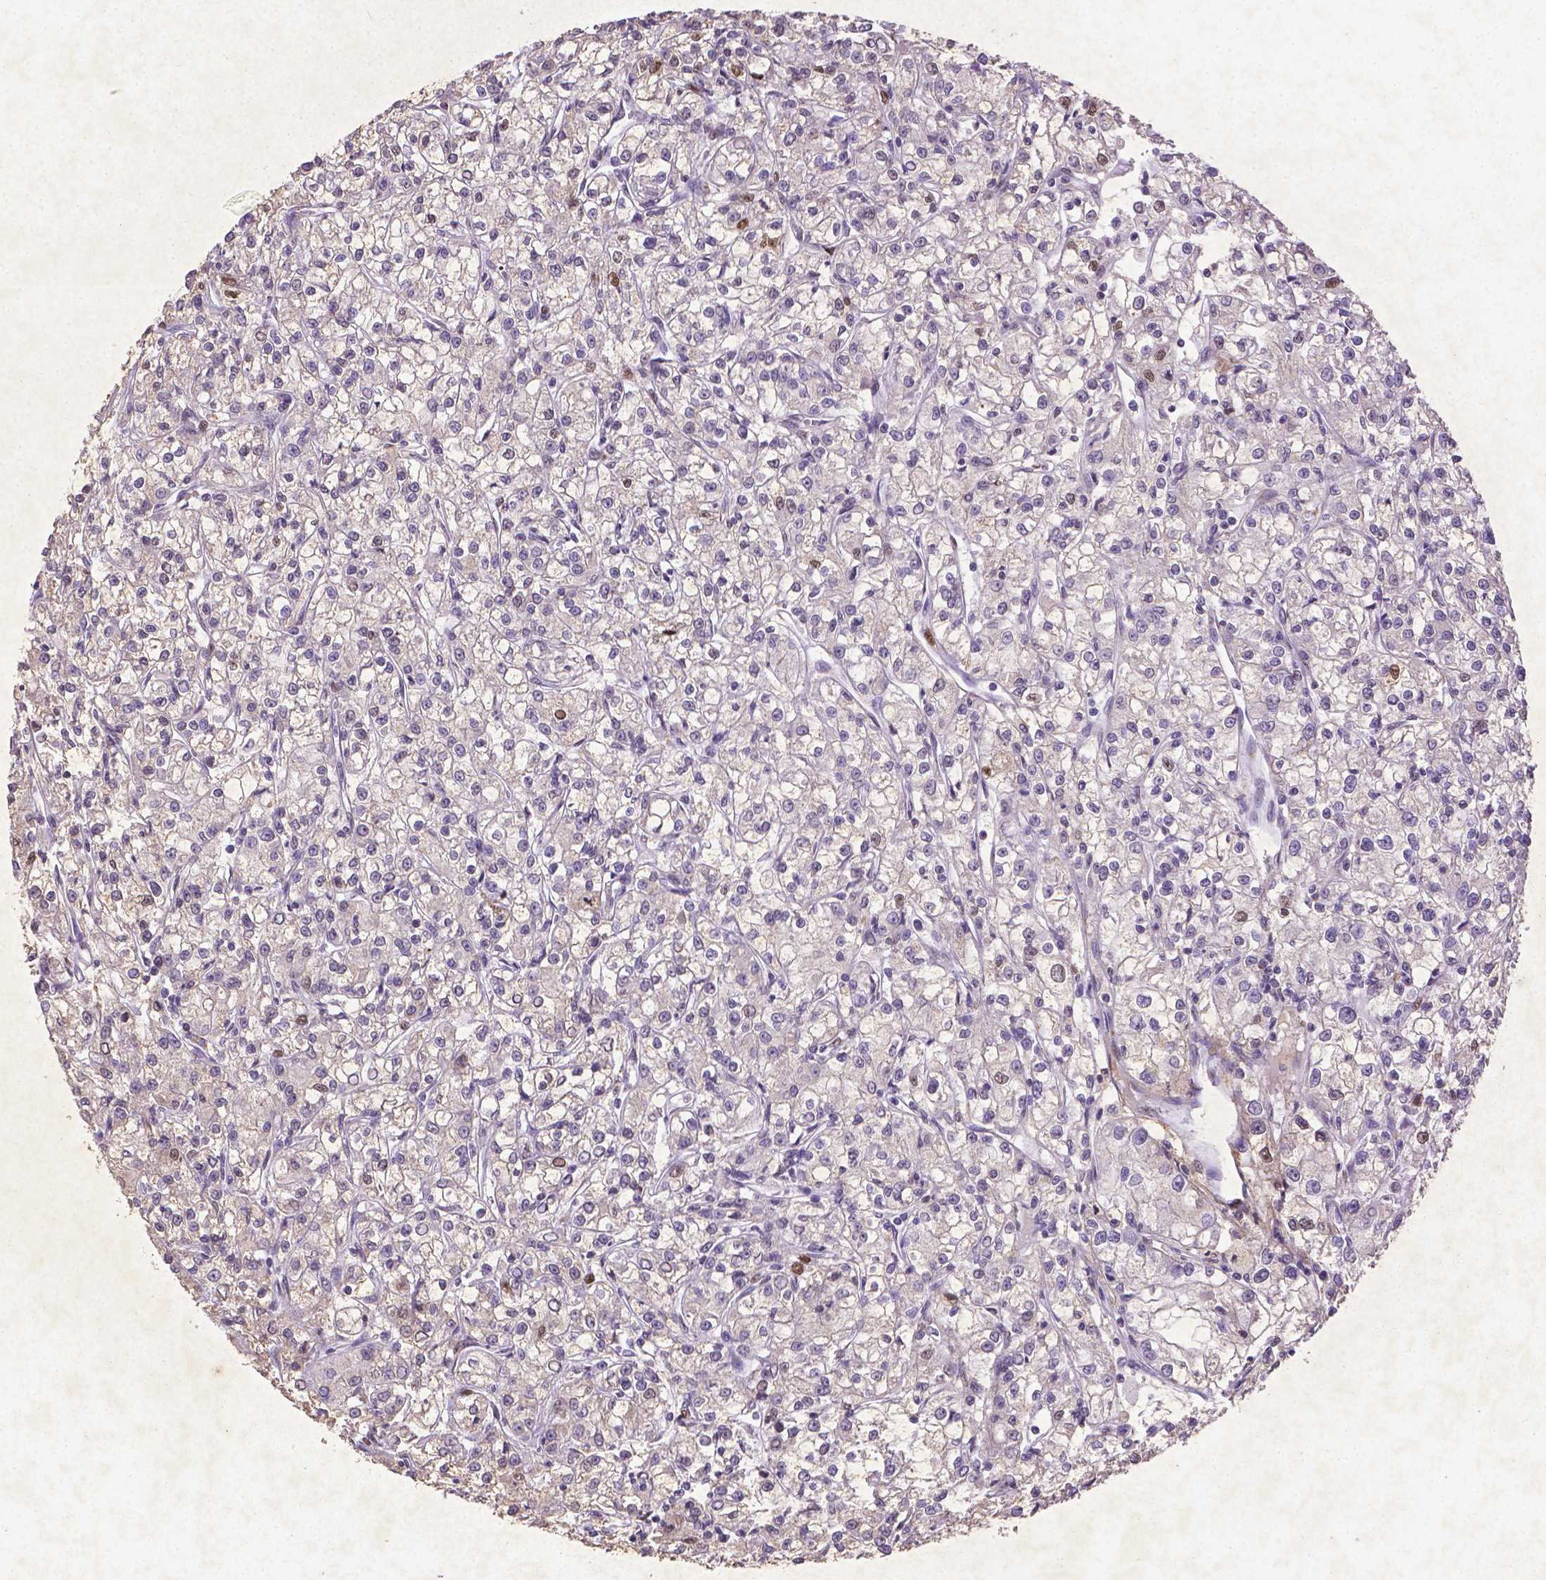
{"staining": {"intensity": "moderate", "quantity": "<25%", "location": "nuclear"}, "tissue": "renal cancer", "cell_type": "Tumor cells", "image_type": "cancer", "snomed": [{"axis": "morphology", "description": "Adenocarcinoma, NOS"}, {"axis": "topography", "description": "Kidney"}], "caption": "Moderate nuclear protein expression is appreciated in approximately <25% of tumor cells in renal cancer (adenocarcinoma).", "gene": "CDKN1A", "patient": {"sex": "female", "age": 59}}